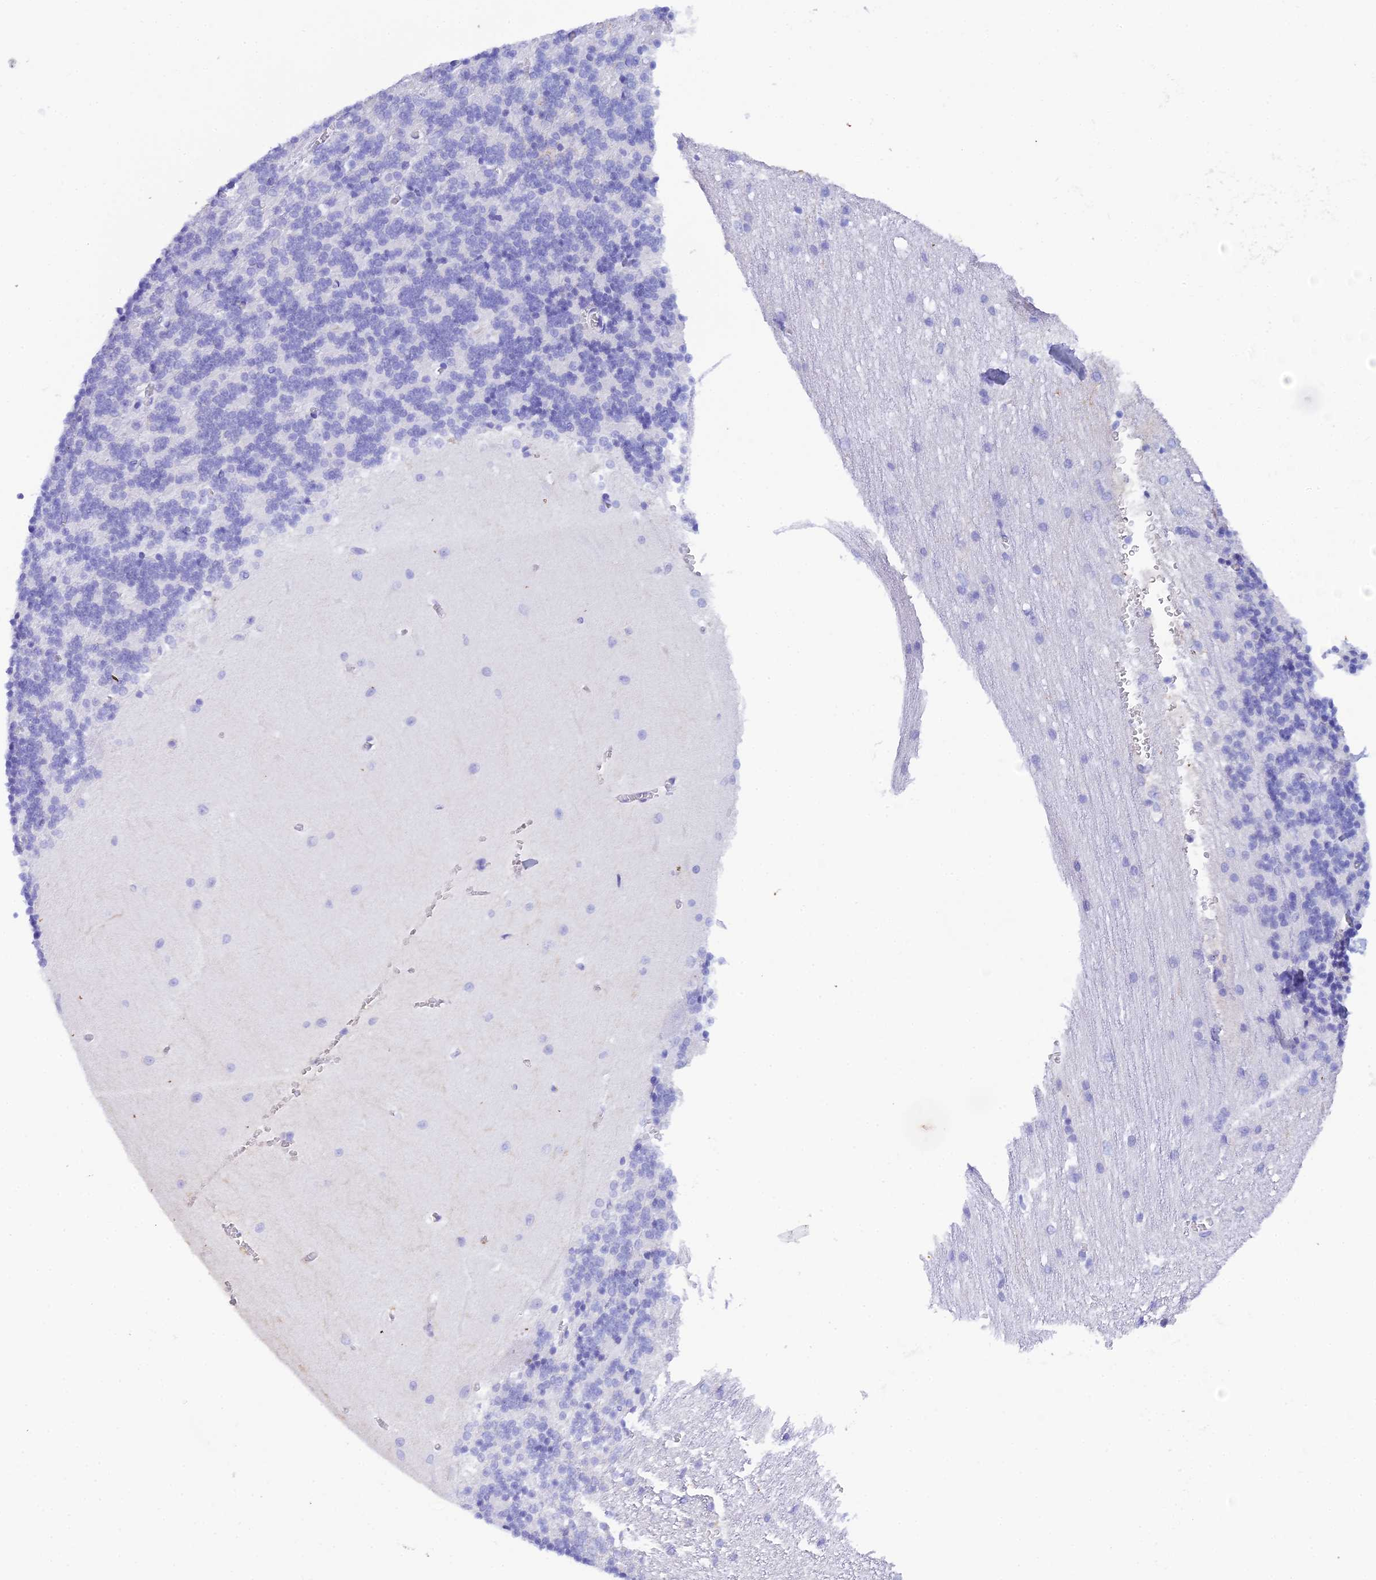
{"staining": {"intensity": "negative", "quantity": "none", "location": "none"}, "tissue": "cerebellum", "cell_type": "Cells in granular layer", "image_type": "normal", "snomed": [{"axis": "morphology", "description": "Normal tissue, NOS"}, {"axis": "topography", "description": "Cerebellum"}], "caption": "Cerebellum was stained to show a protein in brown. There is no significant staining in cells in granular layer. (Brightfield microscopy of DAB immunohistochemistry (IHC) at high magnification).", "gene": "REG1A", "patient": {"sex": "male", "age": 37}}